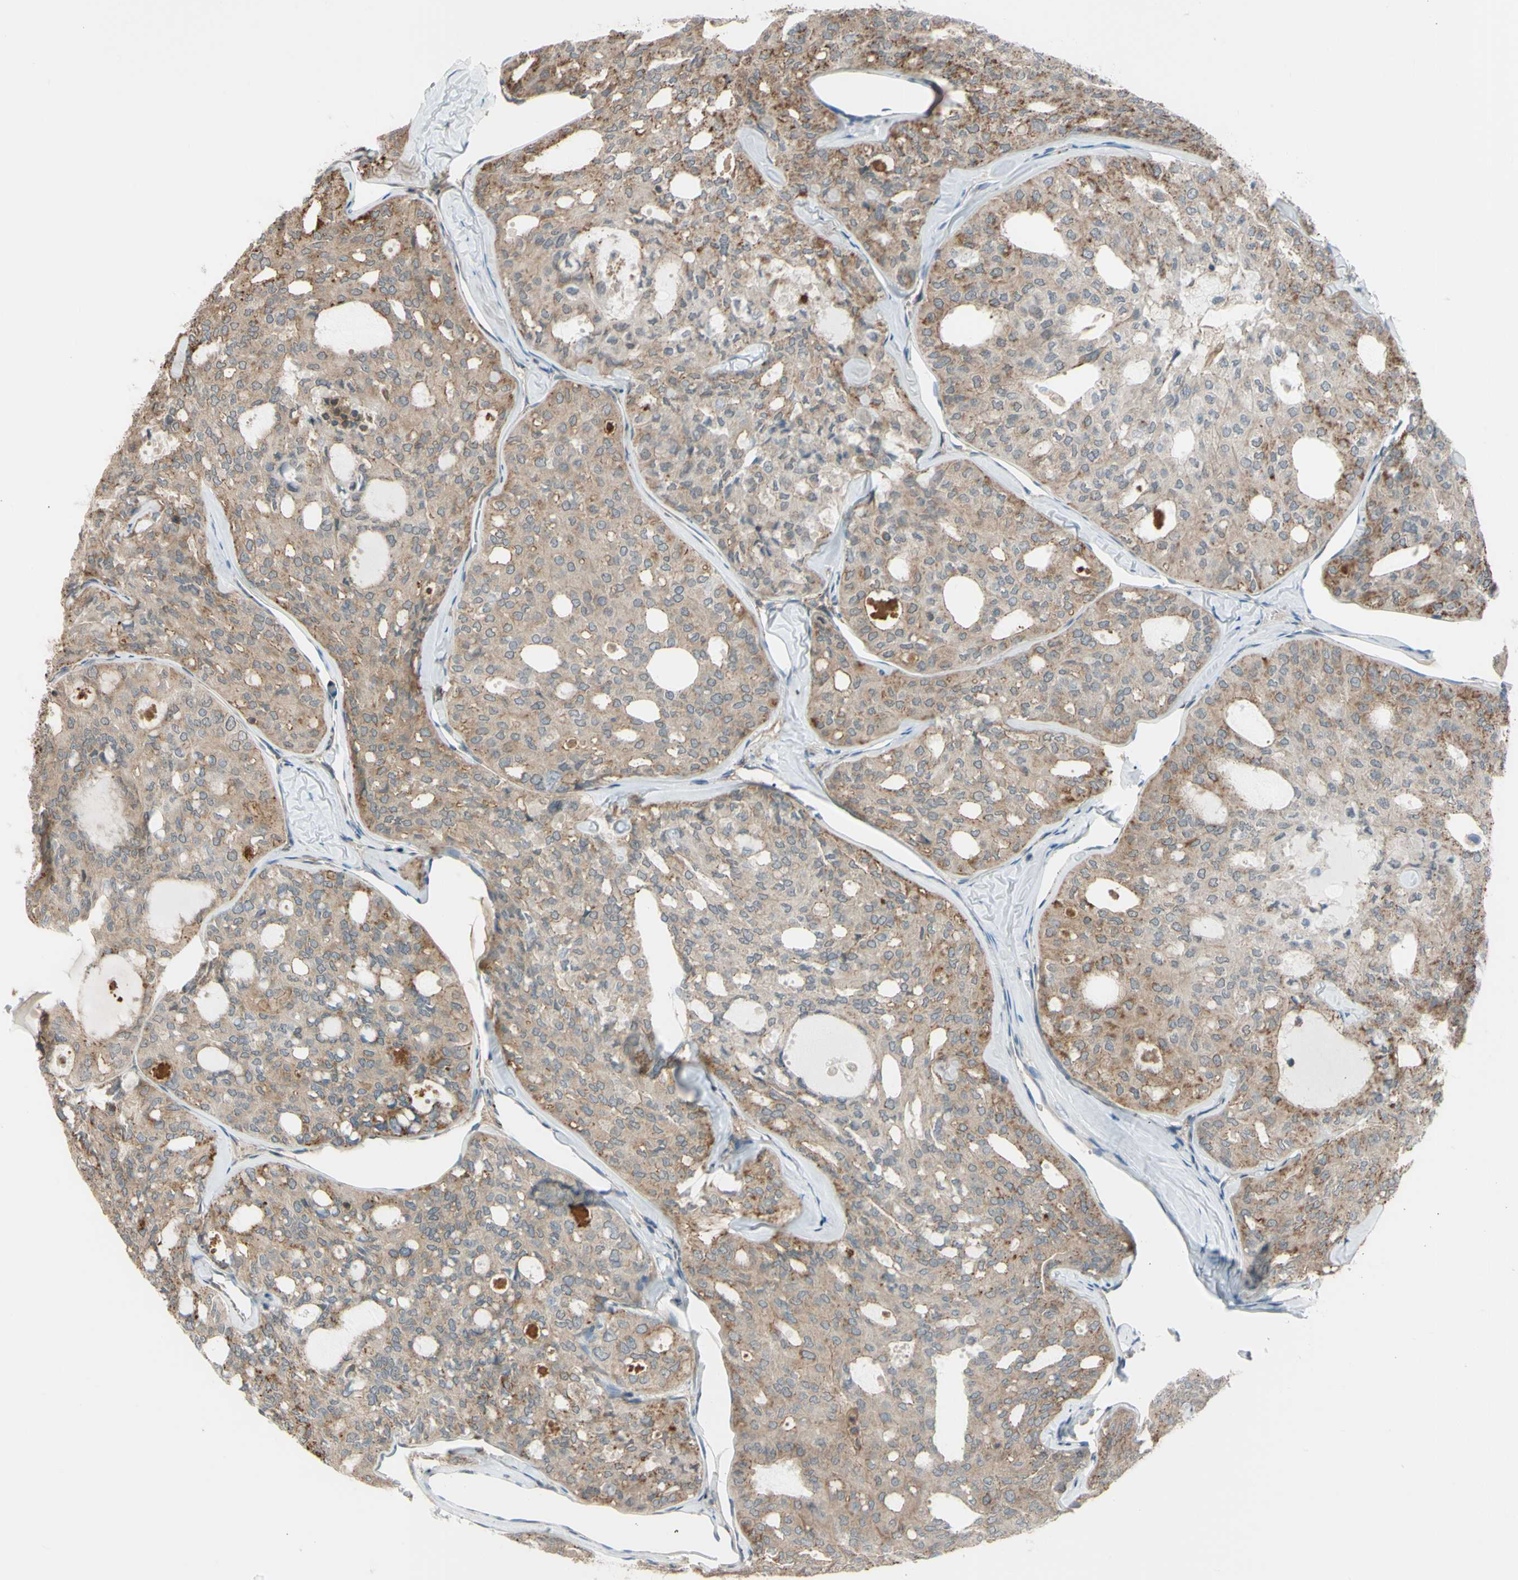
{"staining": {"intensity": "weak", "quantity": "25%-75%", "location": "cytoplasmic/membranous"}, "tissue": "thyroid cancer", "cell_type": "Tumor cells", "image_type": "cancer", "snomed": [{"axis": "morphology", "description": "Follicular adenoma carcinoma, NOS"}, {"axis": "topography", "description": "Thyroid gland"}], "caption": "Immunohistochemistry (IHC) histopathology image of human thyroid cancer (follicular adenoma carcinoma) stained for a protein (brown), which shows low levels of weak cytoplasmic/membranous staining in approximately 25%-75% of tumor cells.", "gene": "FLII", "patient": {"sex": "male", "age": 75}}